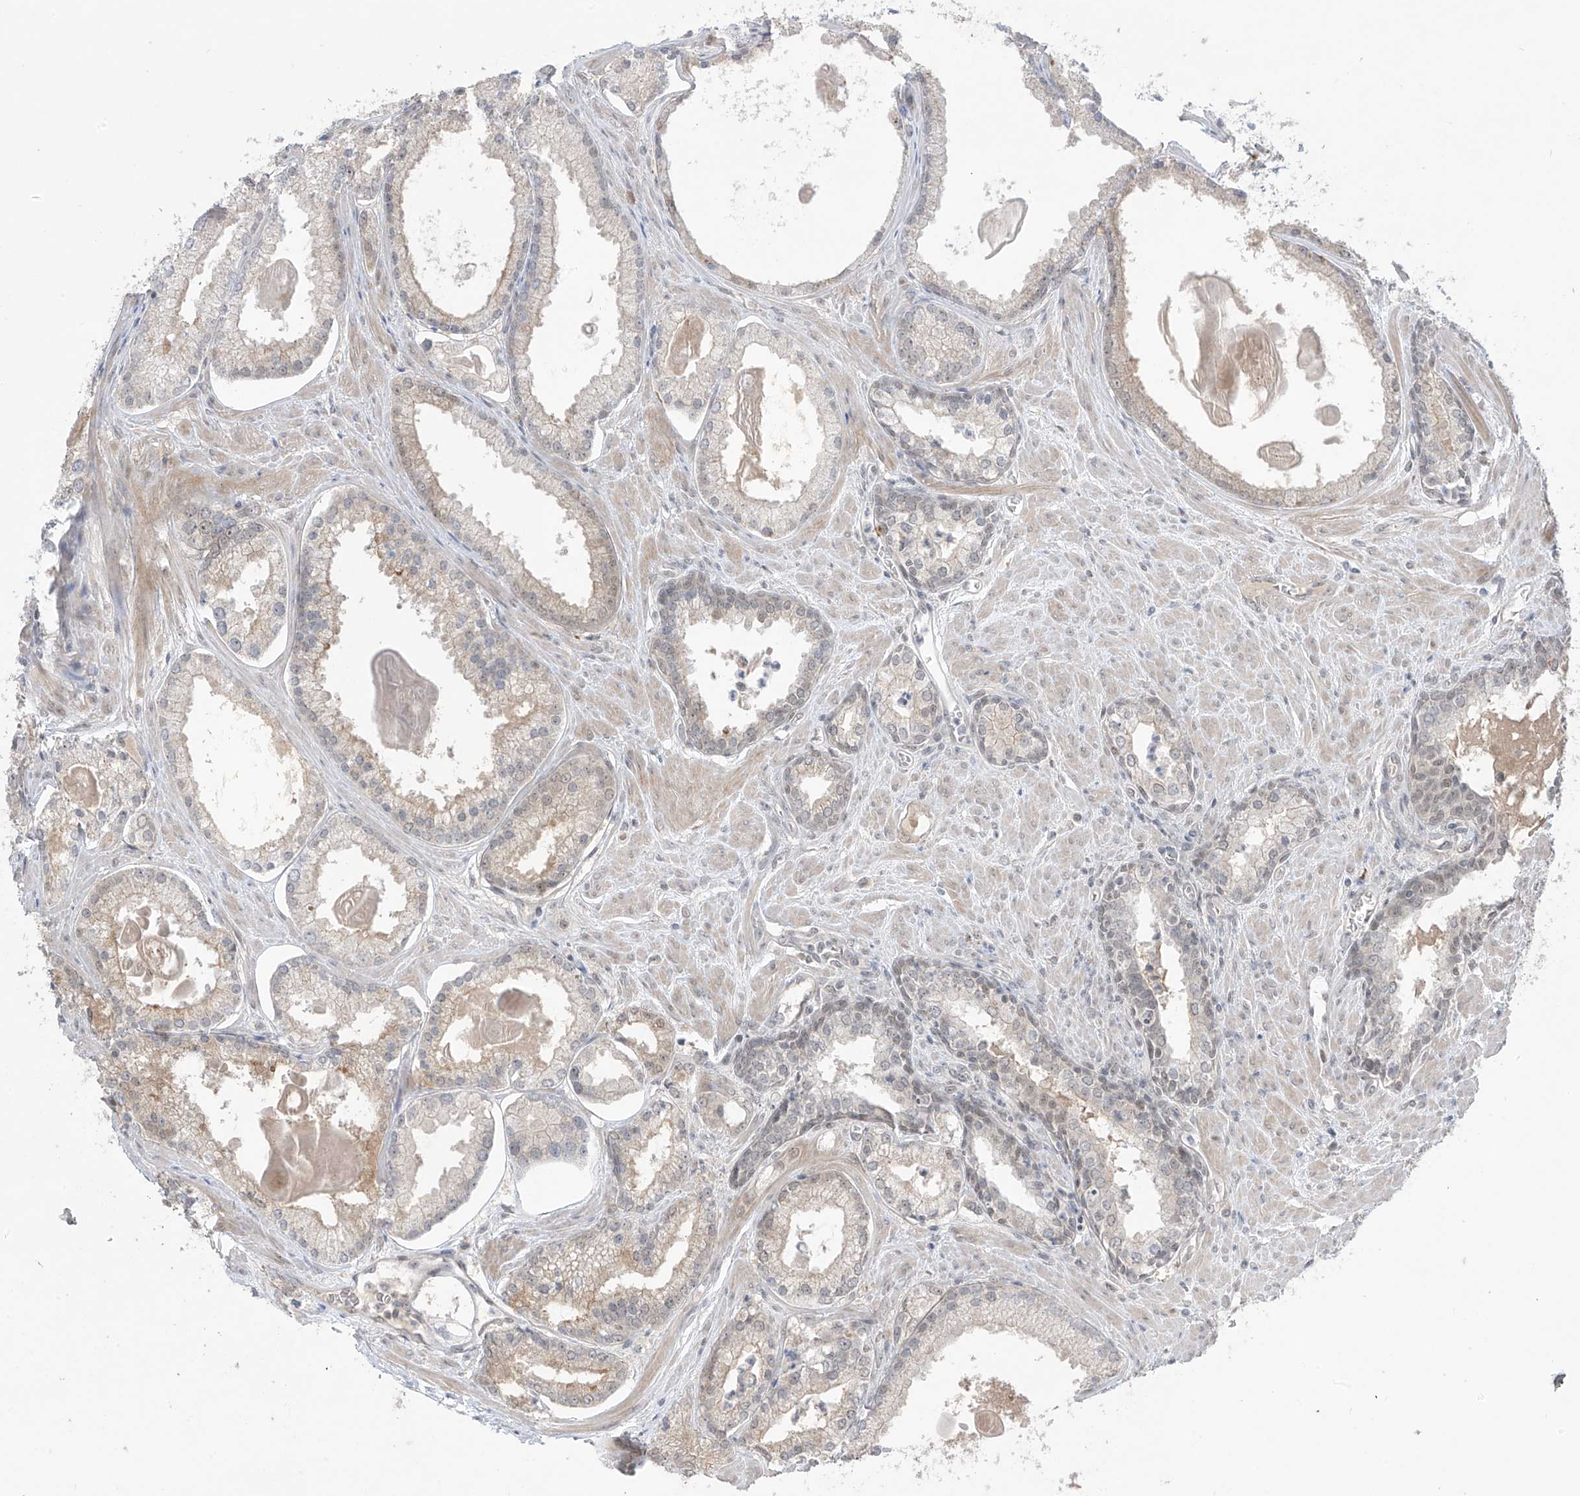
{"staining": {"intensity": "negative", "quantity": "none", "location": "none"}, "tissue": "prostate cancer", "cell_type": "Tumor cells", "image_type": "cancer", "snomed": [{"axis": "morphology", "description": "Adenocarcinoma, Low grade"}, {"axis": "topography", "description": "Prostate"}], "caption": "This image is of low-grade adenocarcinoma (prostate) stained with IHC to label a protein in brown with the nuclei are counter-stained blue. There is no staining in tumor cells.", "gene": "OGT", "patient": {"sex": "male", "age": 54}}